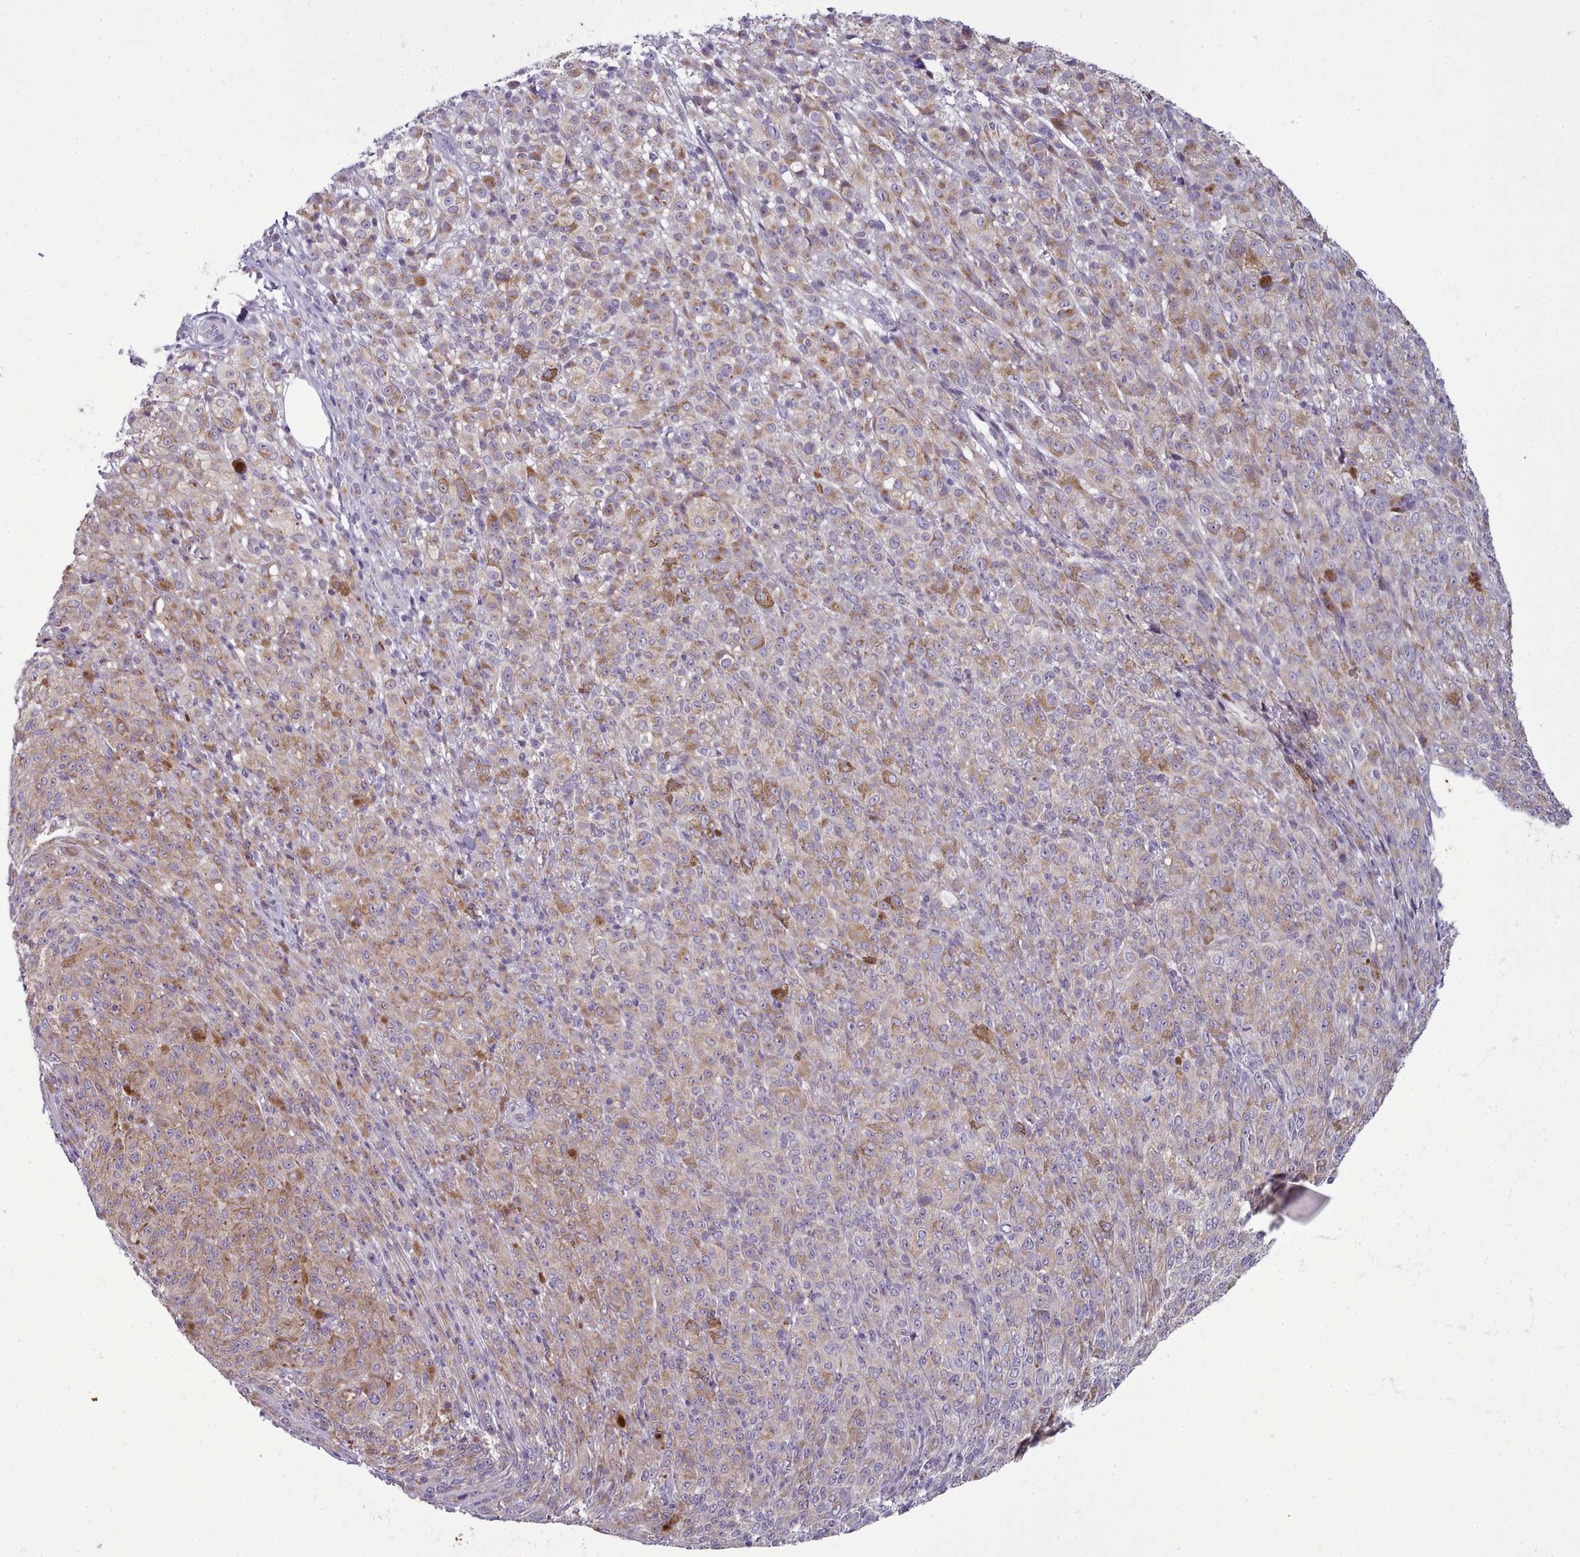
{"staining": {"intensity": "moderate", "quantity": ">75%", "location": "cytoplasmic/membranous"}, "tissue": "melanoma", "cell_type": "Tumor cells", "image_type": "cancer", "snomed": [{"axis": "morphology", "description": "Malignant melanoma, NOS"}, {"axis": "topography", "description": "Skin"}], "caption": "DAB (3,3'-diaminobenzidine) immunohistochemical staining of human melanoma exhibits moderate cytoplasmic/membranous protein expression in approximately >75% of tumor cells.", "gene": "MYRFL", "patient": {"sex": "female", "age": 52}}